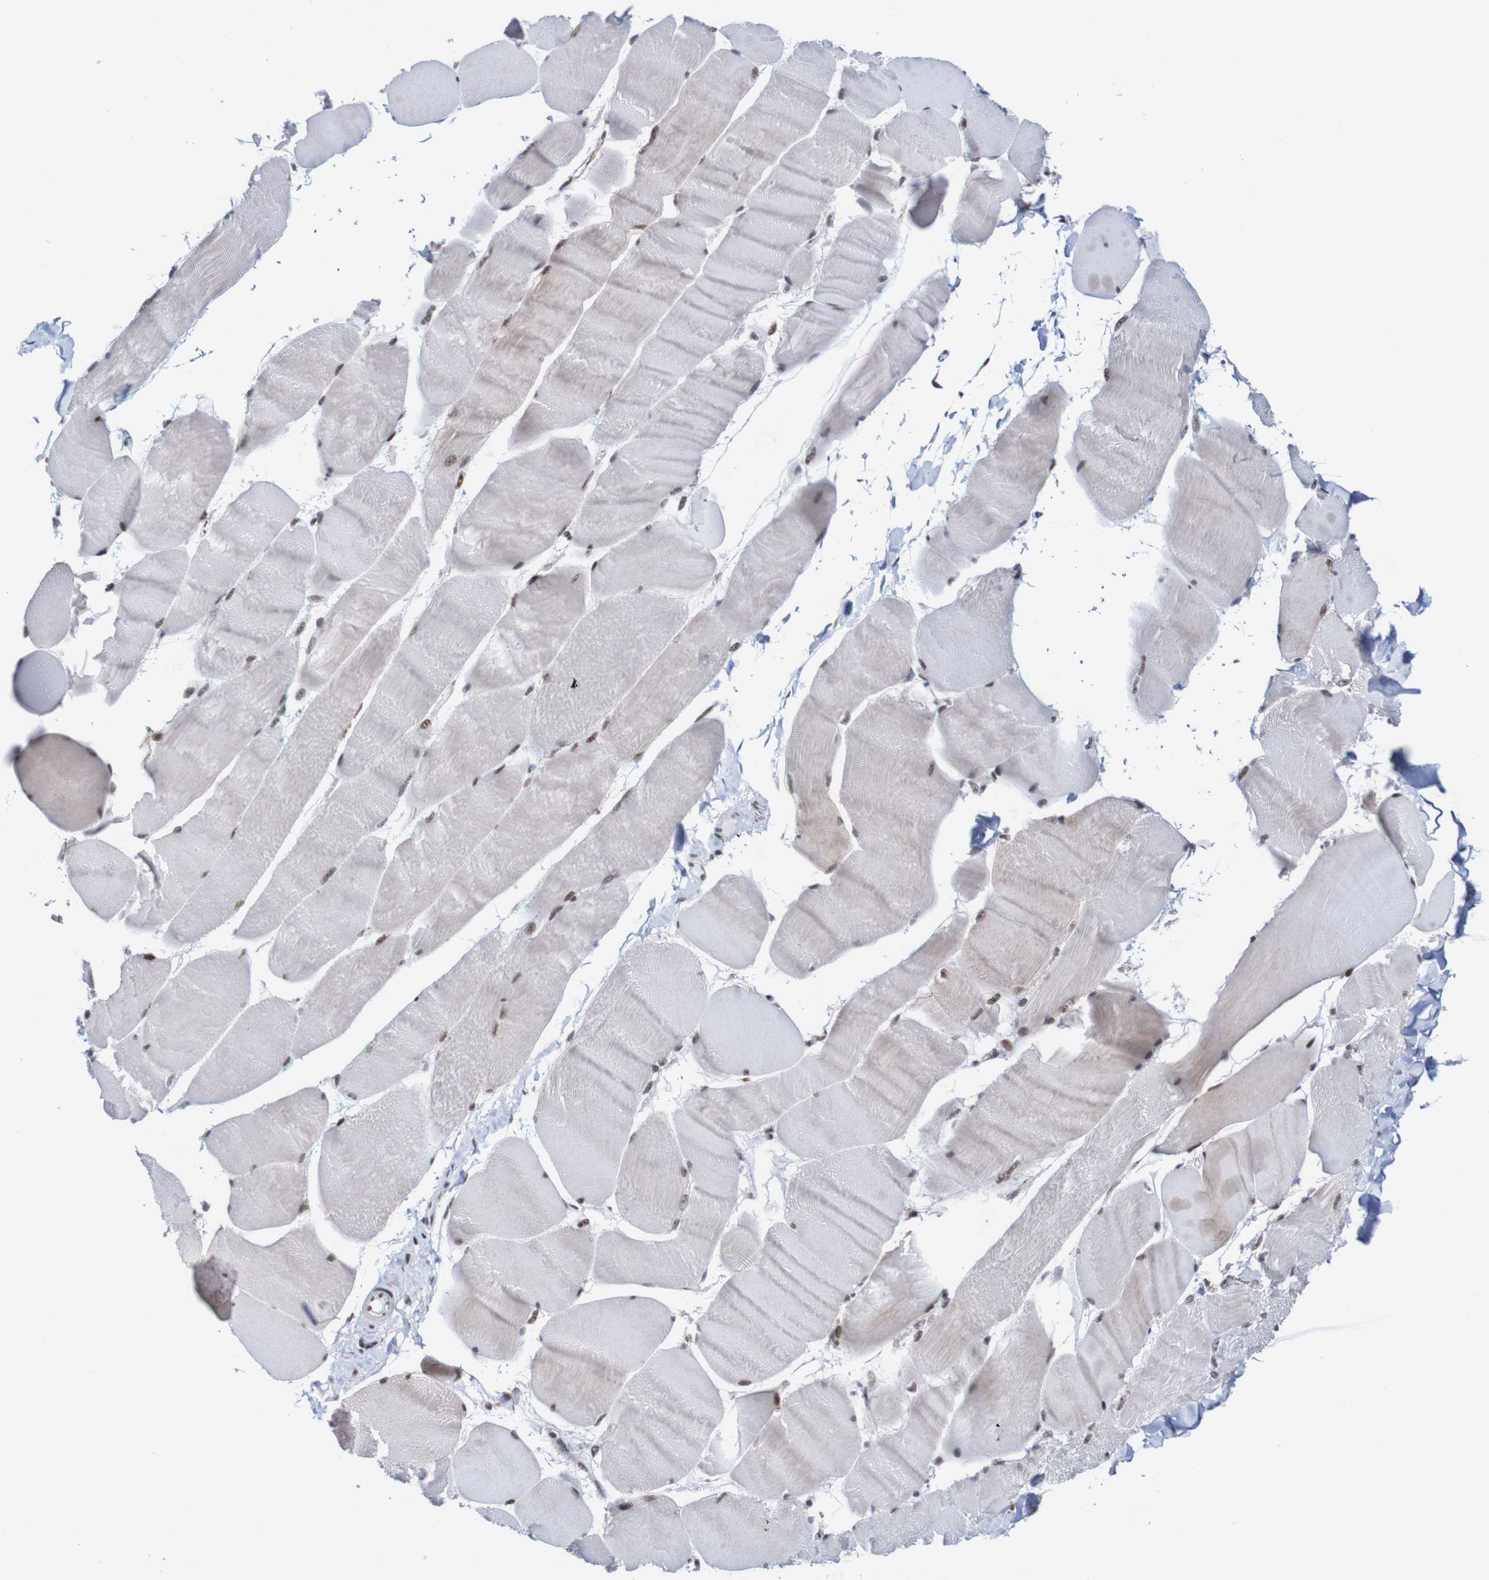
{"staining": {"intensity": "moderate", "quantity": "25%-75%", "location": "nuclear"}, "tissue": "skeletal muscle", "cell_type": "Myocytes", "image_type": "normal", "snomed": [{"axis": "morphology", "description": "Normal tissue, NOS"}, {"axis": "morphology", "description": "Squamous cell carcinoma, NOS"}, {"axis": "topography", "description": "Skeletal muscle"}], "caption": "Immunohistochemistry (IHC) of unremarkable human skeletal muscle displays medium levels of moderate nuclear expression in about 25%-75% of myocytes. (Stains: DAB in brown, nuclei in blue, Microscopy: brightfield microscopy at high magnification).", "gene": "CDC5L", "patient": {"sex": "male", "age": 51}}